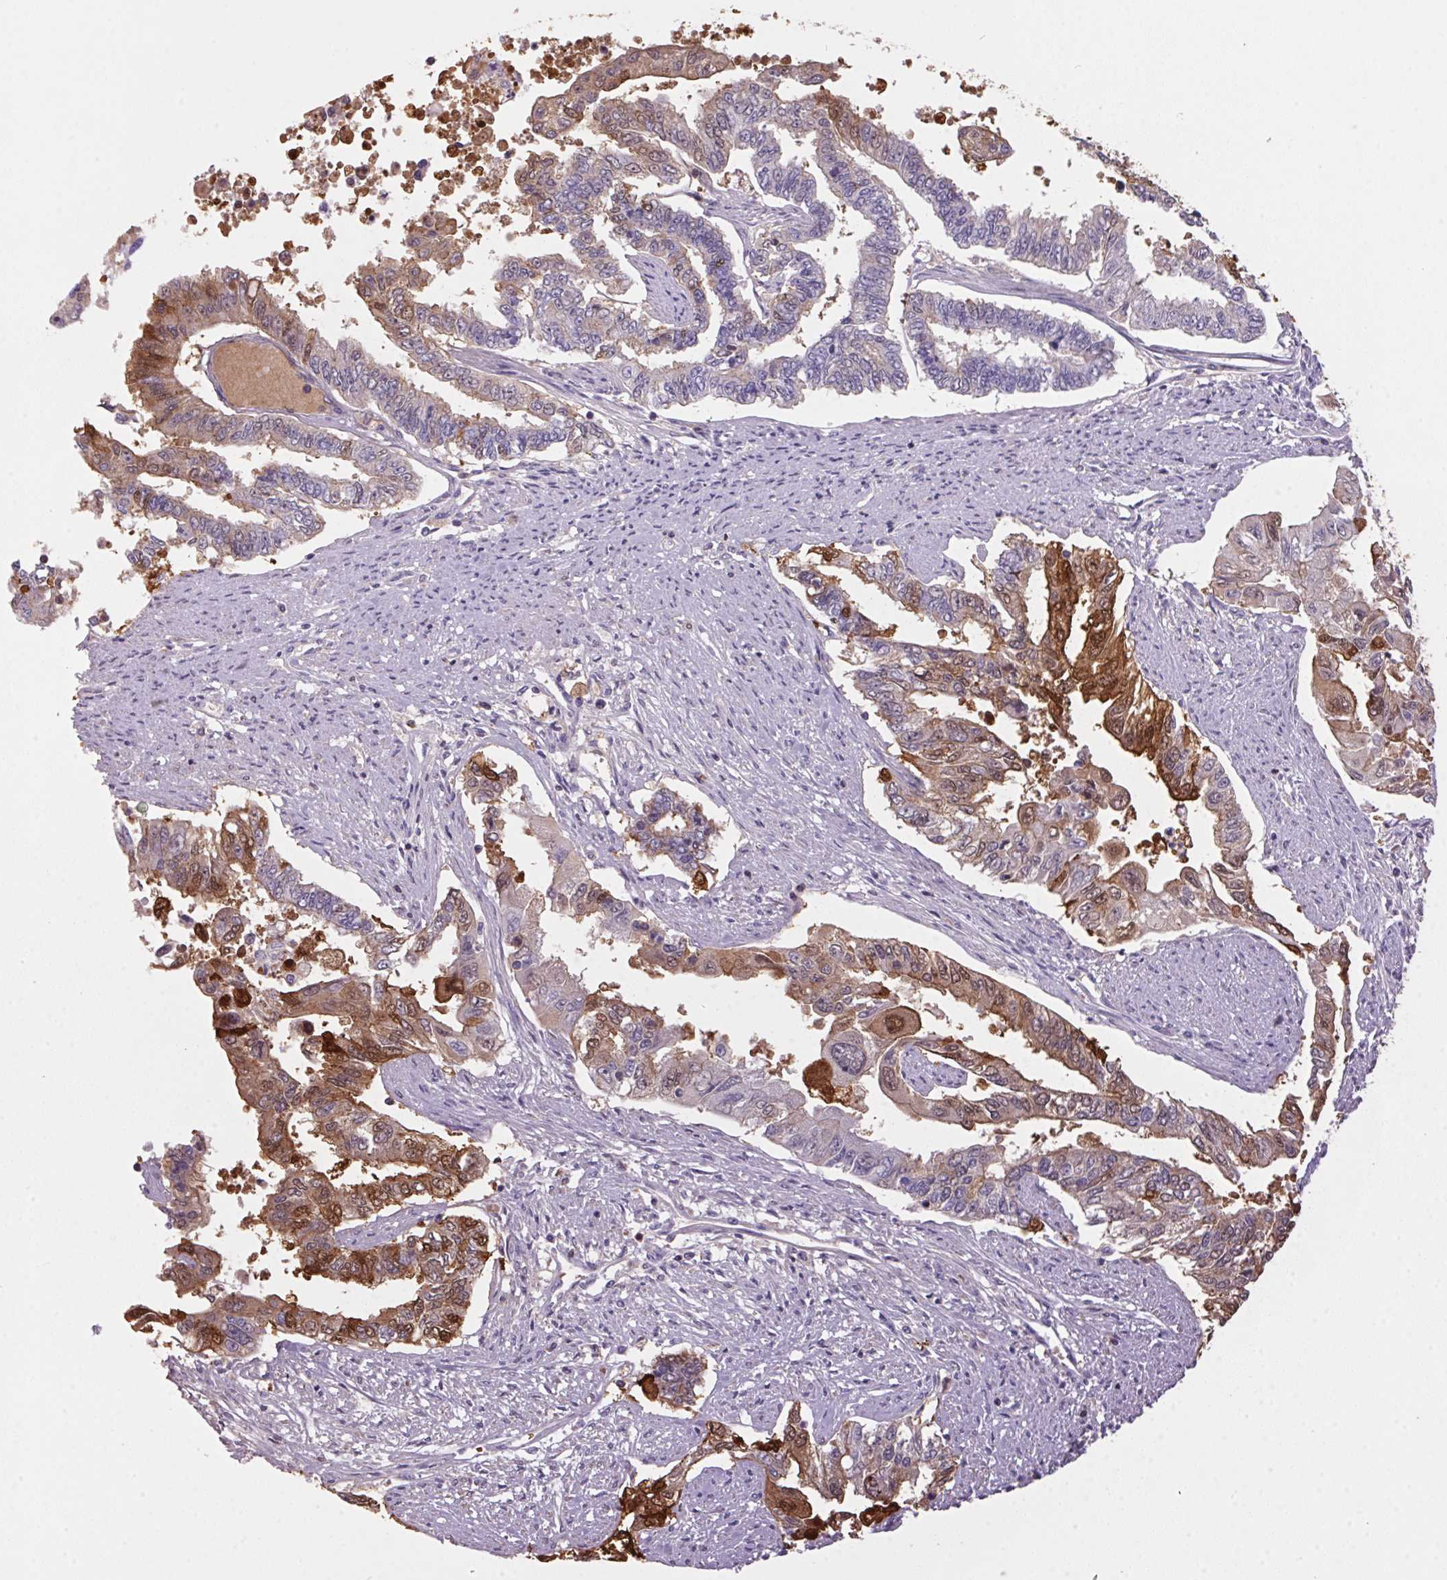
{"staining": {"intensity": "moderate", "quantity": "25%-75%", "location": "cytoplasmic/membranous,nuclear"}, "tissue": "endometrial cancer", "cell_type": "Tumor cells", "image_type": "cancer", "snomed": [{"axis": "morphology", "description": "Adenocarcinoma, NOS"}, {"axis": "topography", "description": "Uterus"}], "caption": "Immunohistochemistry (IHC) of human endometrial cancer (adenocarcinoma) exhibits medium levels of moderate cytoplasmic/membranous and nuclear positivity in about 25%-75% of tumor cells.", "gene": "S100A2", "patient": {"sex": "female", "age": 59}}